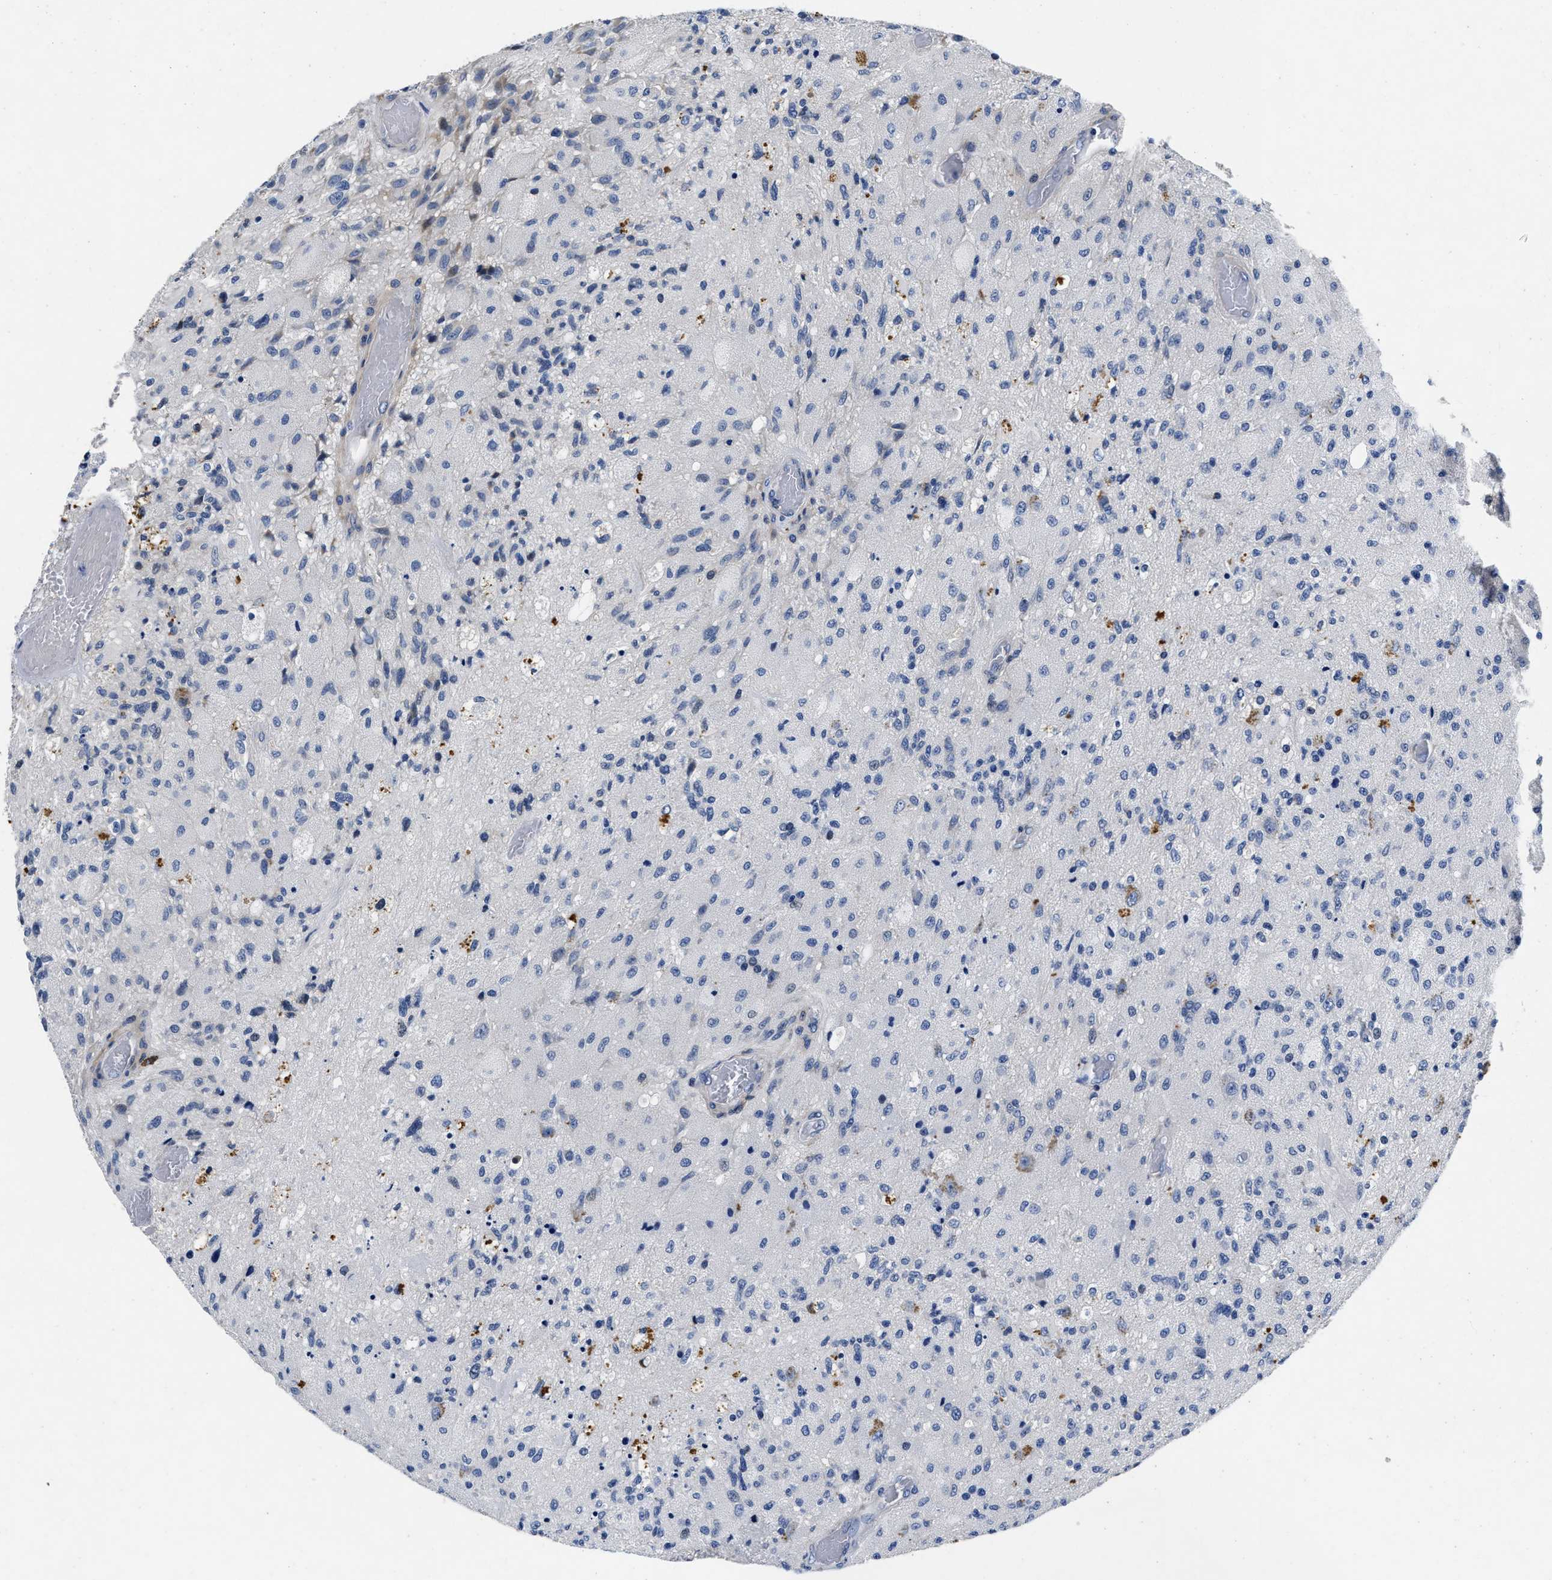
{"staining": {"intensity": "negative", "quantity": "none", "location": "none"}, "tissue": "glioma", "cell_type": "Tumor cells", "image_type": "cancer", "snomed": [{"axis": "morphology", "description": "Normal tissue, NOS"}, {"axis": "morphology", "description": "Glioma, malignant, High grade"}, {"axis": "topography", "description": "Cerebral cortex"}], "caption": "High magnification brightfield microscopy of high-grade glioma (malignant) stained with DAB (brown) and counterstained with hematoxylin (blue): tumor cells show no significant expression.", "gene": "LAD1", "patient": {"sex": "male", "age": 77}}